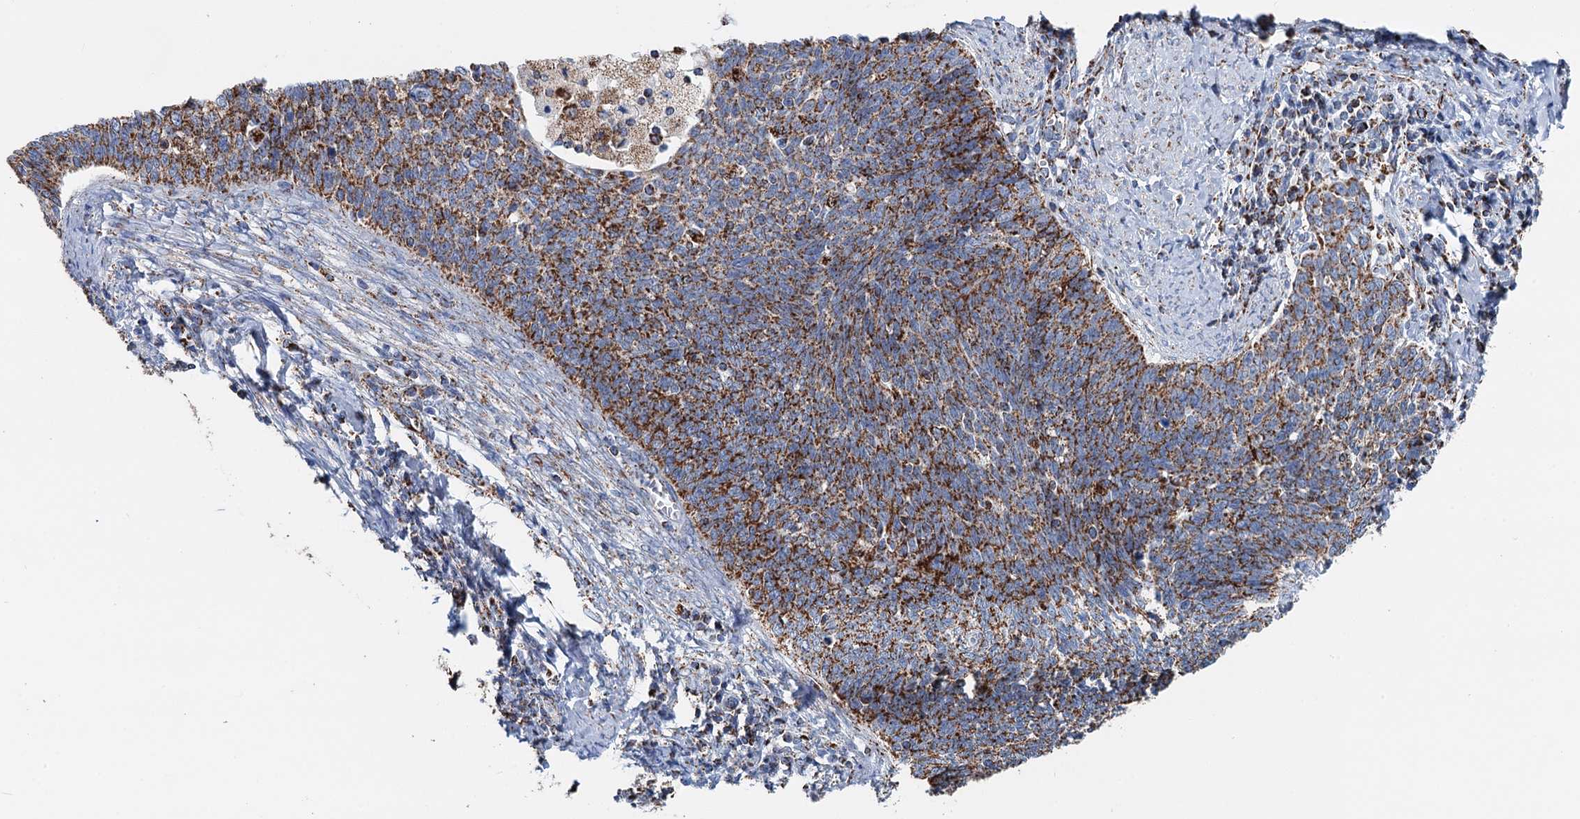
{"staining": {"intensity": "moderate", "quantity": ">75%", "location": "cytoplasmic/membranous"}, "tissue": "cervical cancer", "cell_type": "Tumor cells", "image_type": "cancer", "snomed": [{"axis": "morphology", "description": "Squamous cell carcinoma, NOS"}, {"axis": "topography", "description": "Cervix"}], "caption": "Human squamous cell carcinoma (cervical) stained for a protein (brown) reveals moderate cytoplasmic/membranous positive staining in approximately >75% of tumor cells.", "gene": "IVD", "patient": {"sex": "female", "age": 39}}